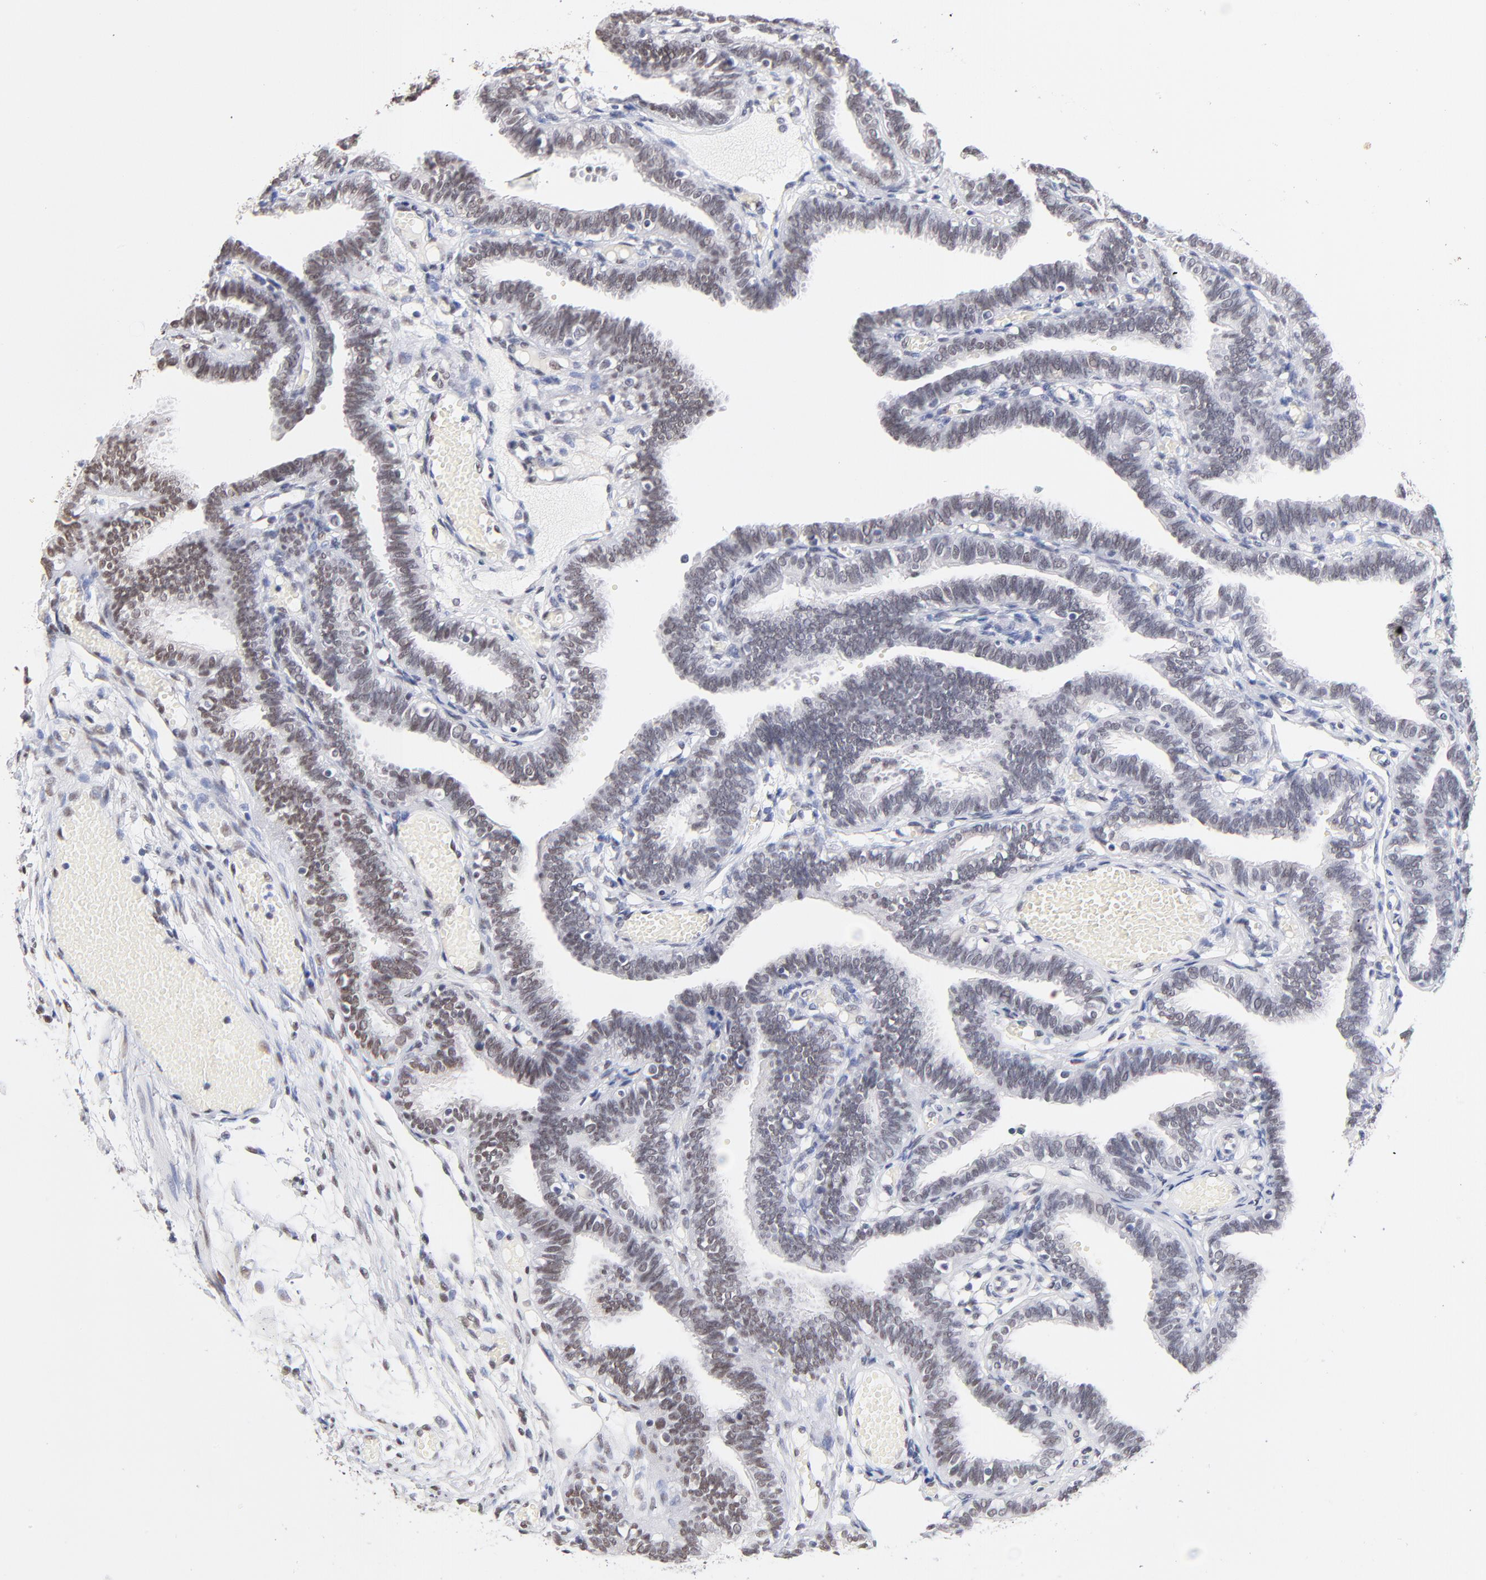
{"staining": {"intensity": "moderate", "quantity": ">75%", "location": "nuclear"}, "tissue": "fallopian tube", "cell_type": "Glandular cells", "image_type": "normal", "snomed": [{"axis": "morphology", "description": "Normal tissue, NOS"}, {"axis": "topography", "description": "Fallopian tube"}], "caption": "Human fallopian tube stained for a protein (brown) demonstrates moderate nuclear positive positivity in about >75% of glandular cells.", "gene": "ZNF74", "patient": {"sex": "female", "age": 29}}